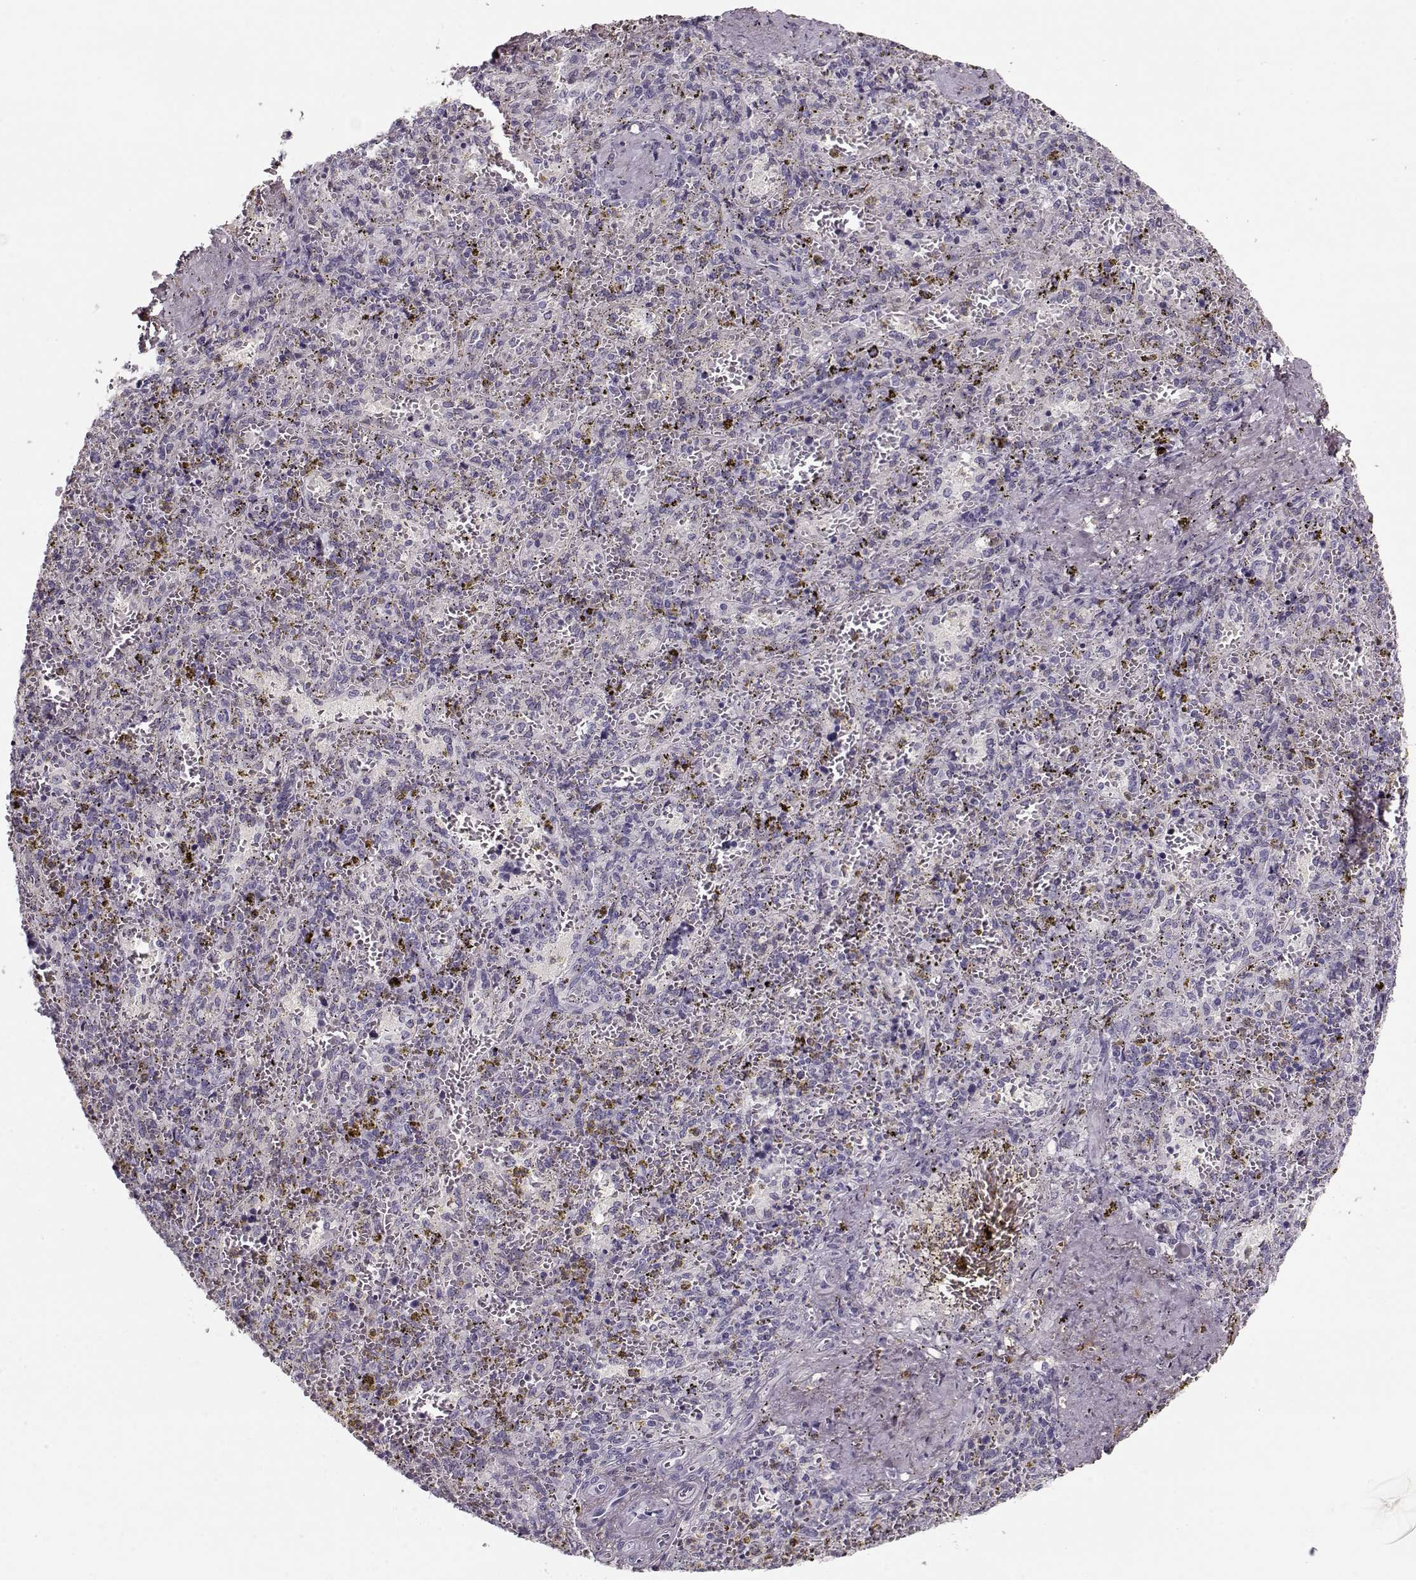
{"staining": {"intensity": "negative", "quantity": "none", "location": "none"}, "tissue": "spleen", "cell_type": "Cells in red pulp", "image_type": "normal", "snomed": [{"axis": "morphology", "description": "Normal tissue, NOS"}, {"axis": "topography", "description": "Spleen"}], "caption": "Immunohistochemistry of normal human spleen displays no expression in cells in red pulp. The staining is performed using DAB brown chromogen with nuclei counter-stained in using hematoxylin.", "gene": "LUM", "patient": {"sex": "female", "age": 50}}